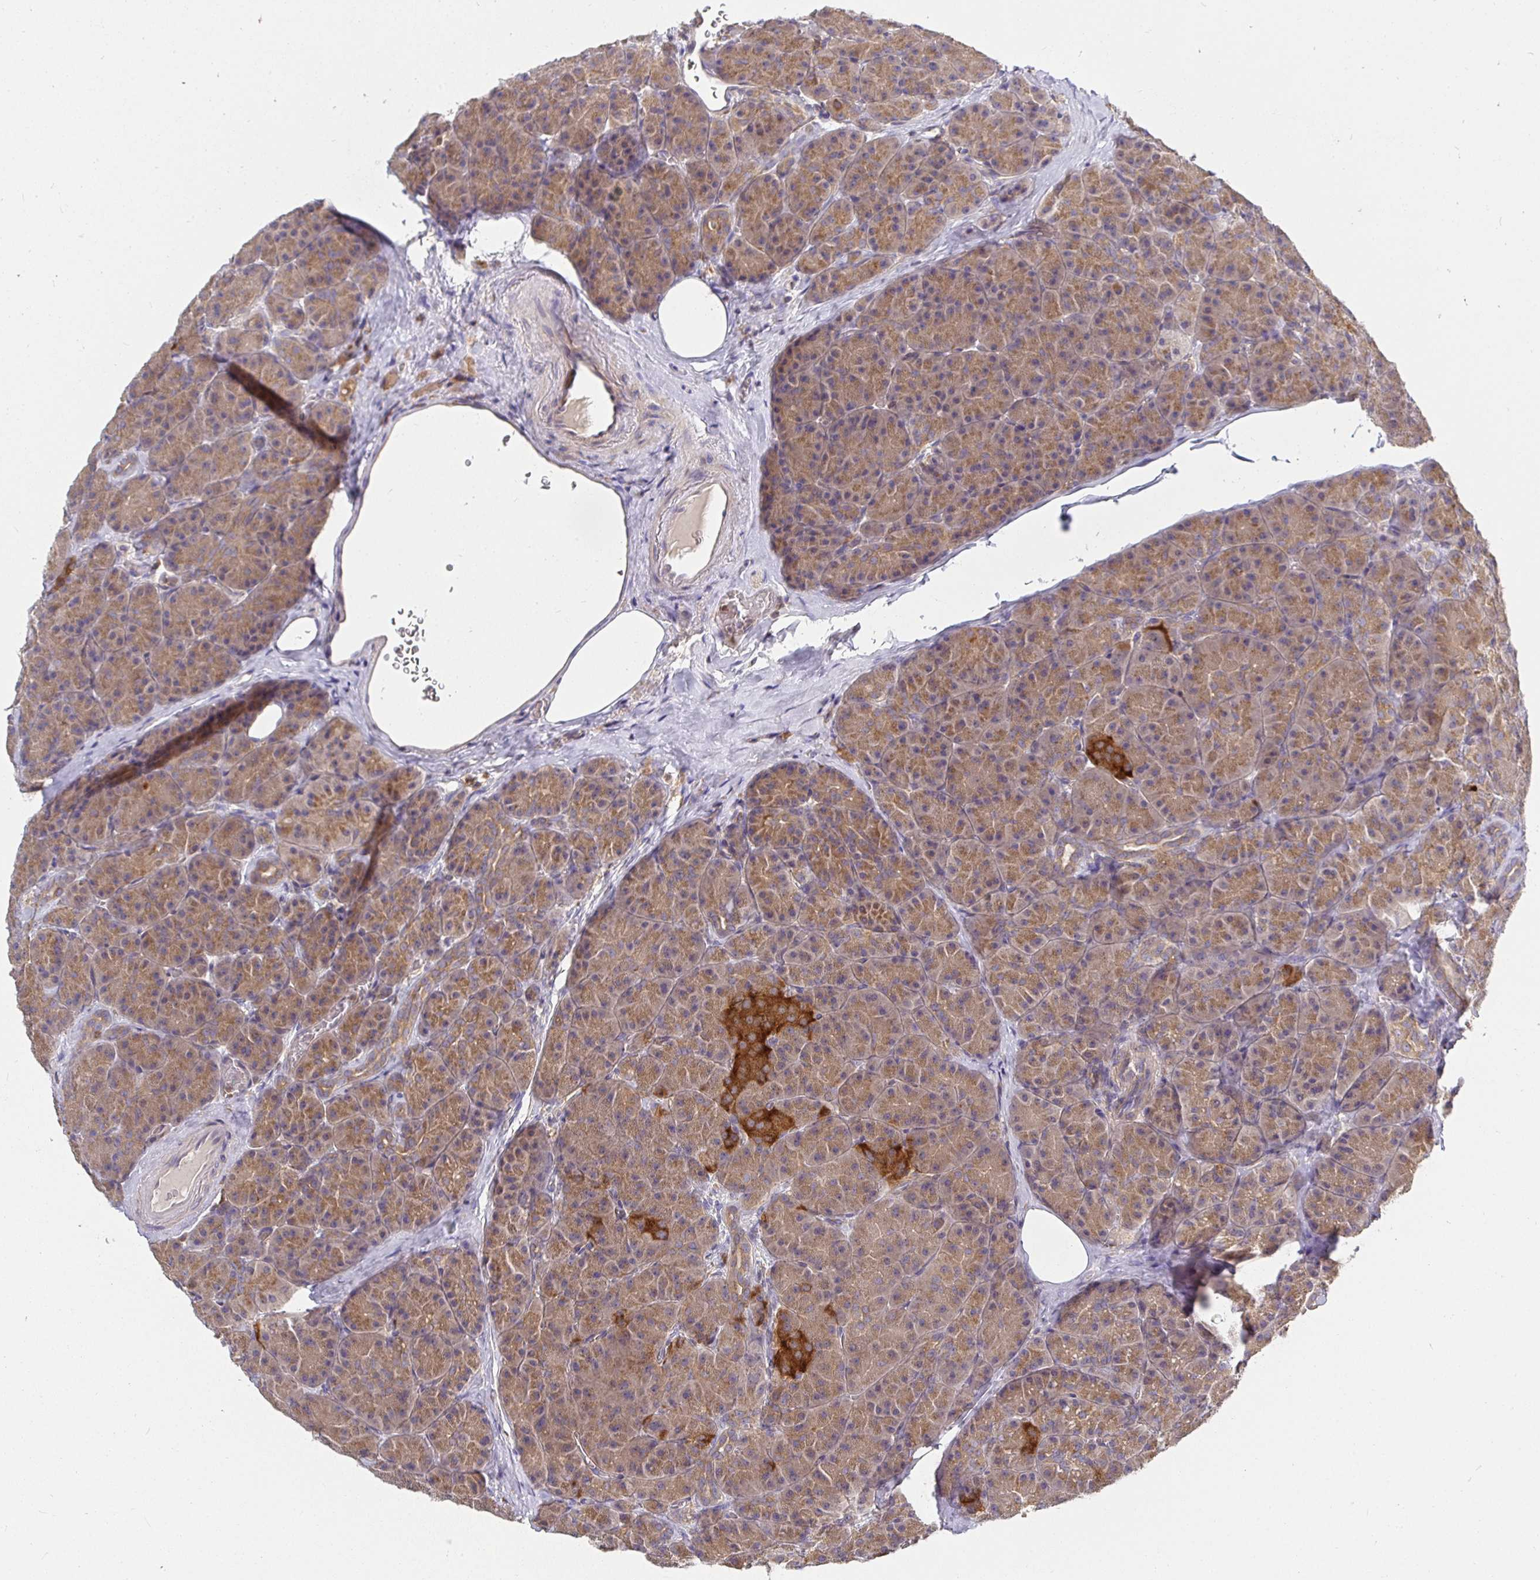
{"staining": {"intensity": "moderate", "quantity": ">75%", "location": "cytoplasmic/membranous"}, "tissue": "pancreas", "cell_type": "Exocrine glandular cells", "image_type": "normal", "snomed": [{"axis": "morphology", "description": "Normal tissue, NOS"}, {"axis": "topography", "description": "Pancreas"}], "caption": "Pancreas stained with DAB immunohistochemistry (IHC) demonstrates medium levels of moderate cytoplasmic/membranous positivity in about >75% of exocrine glandular cells.", "gene": "ATP6V1F", "patient": {"sex": "male", "age": 57}}